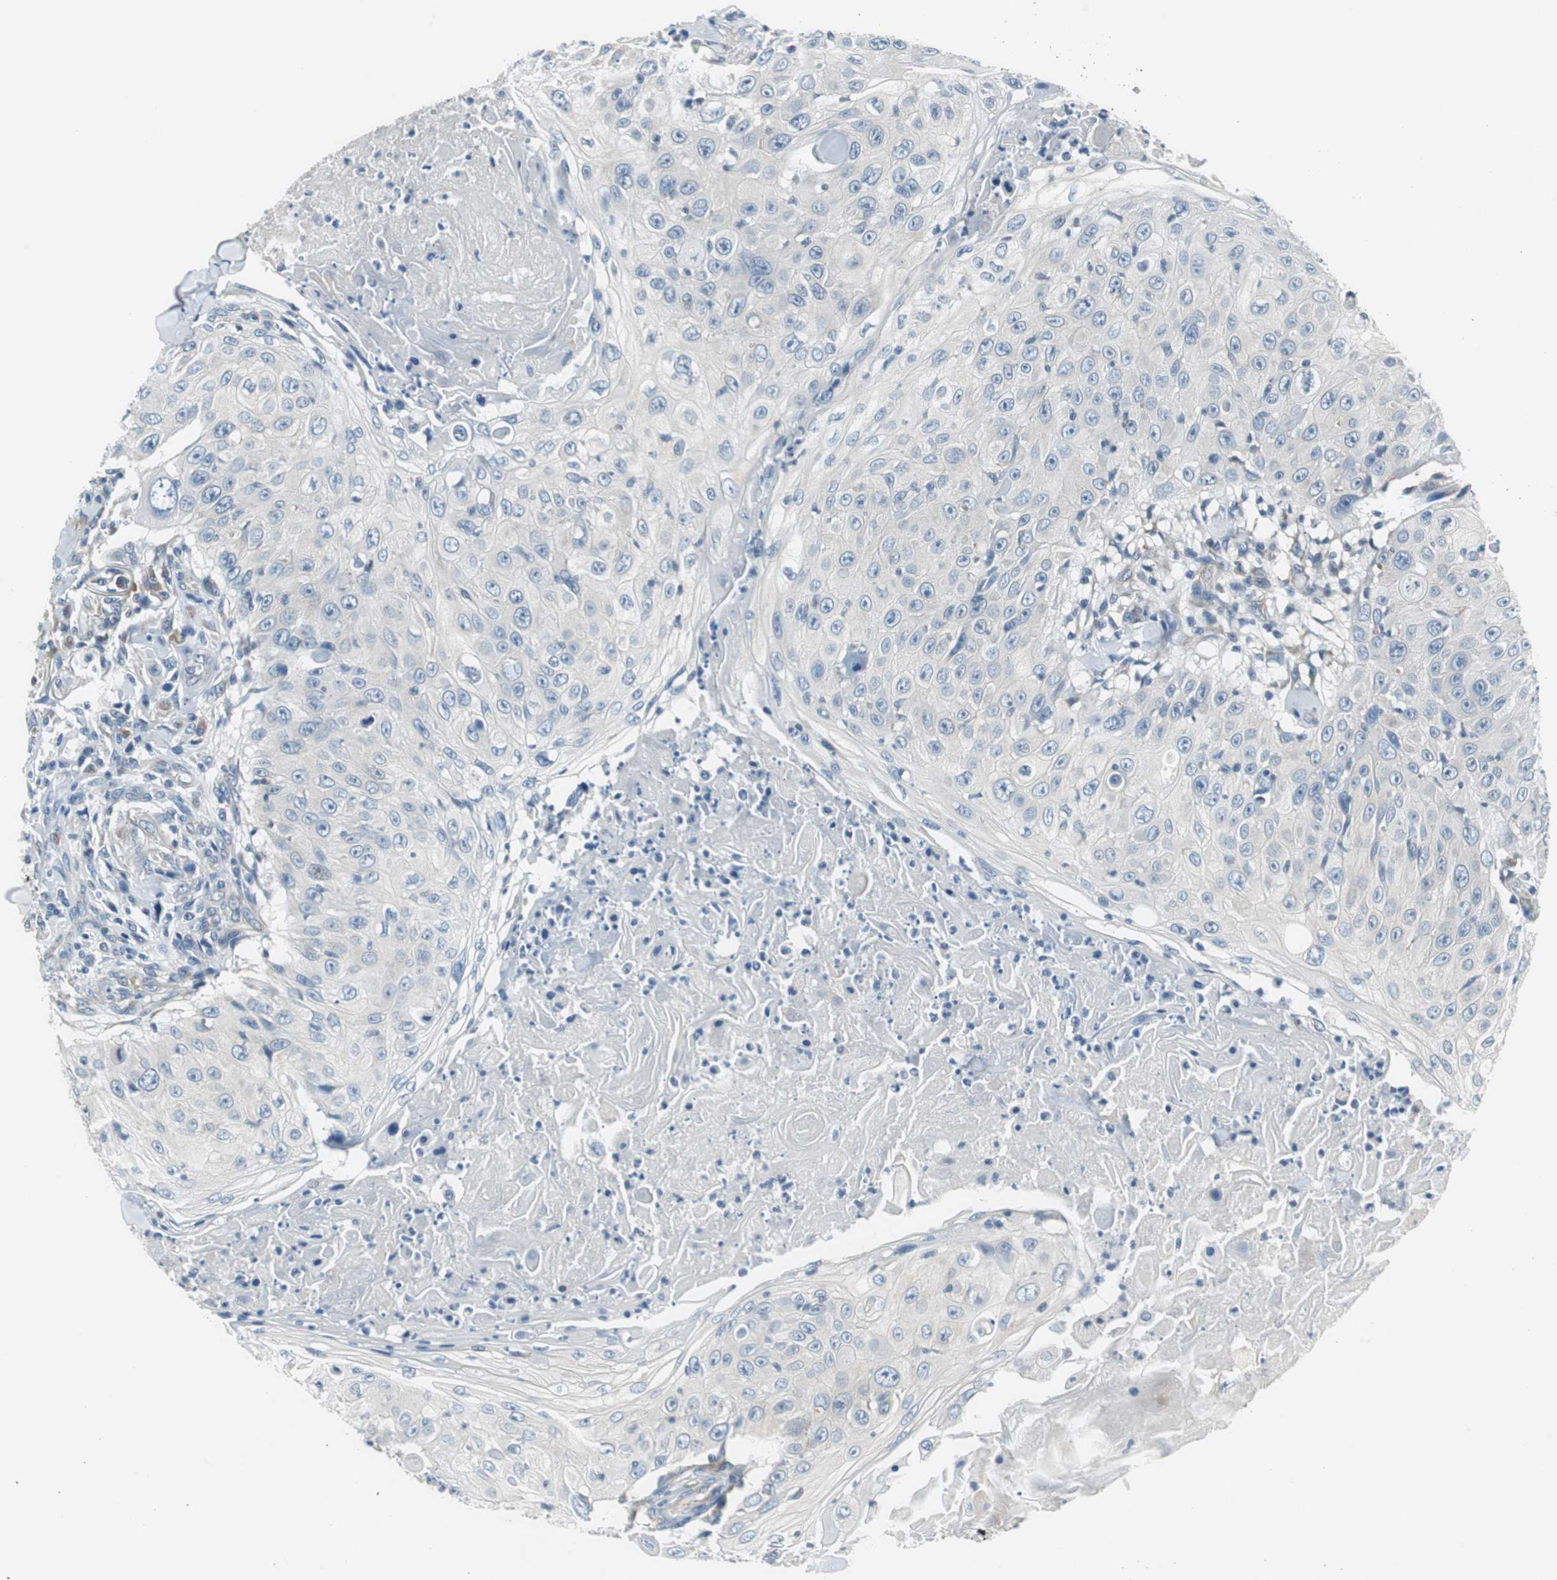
{"staining": {"intensity": "negative", "quantity": "none", "location": "none"}, "tissue": "skin cancer", "cell_type": "Tumor cells", "image_type": "cancer", "snomed": [{"axis": "morphology", "description": "Squamous cell carcinoma, NOS"}, {"axis": "topography", "description": "Skin"}], "caption": "The photomicrograph reveals no staining of tumor cells in squamous cell carcinoma (skin). (IHC, brightfield microscopy, high magnification).", "gene": "PLAA", "patient": {"sex": "male", "age": 86}}